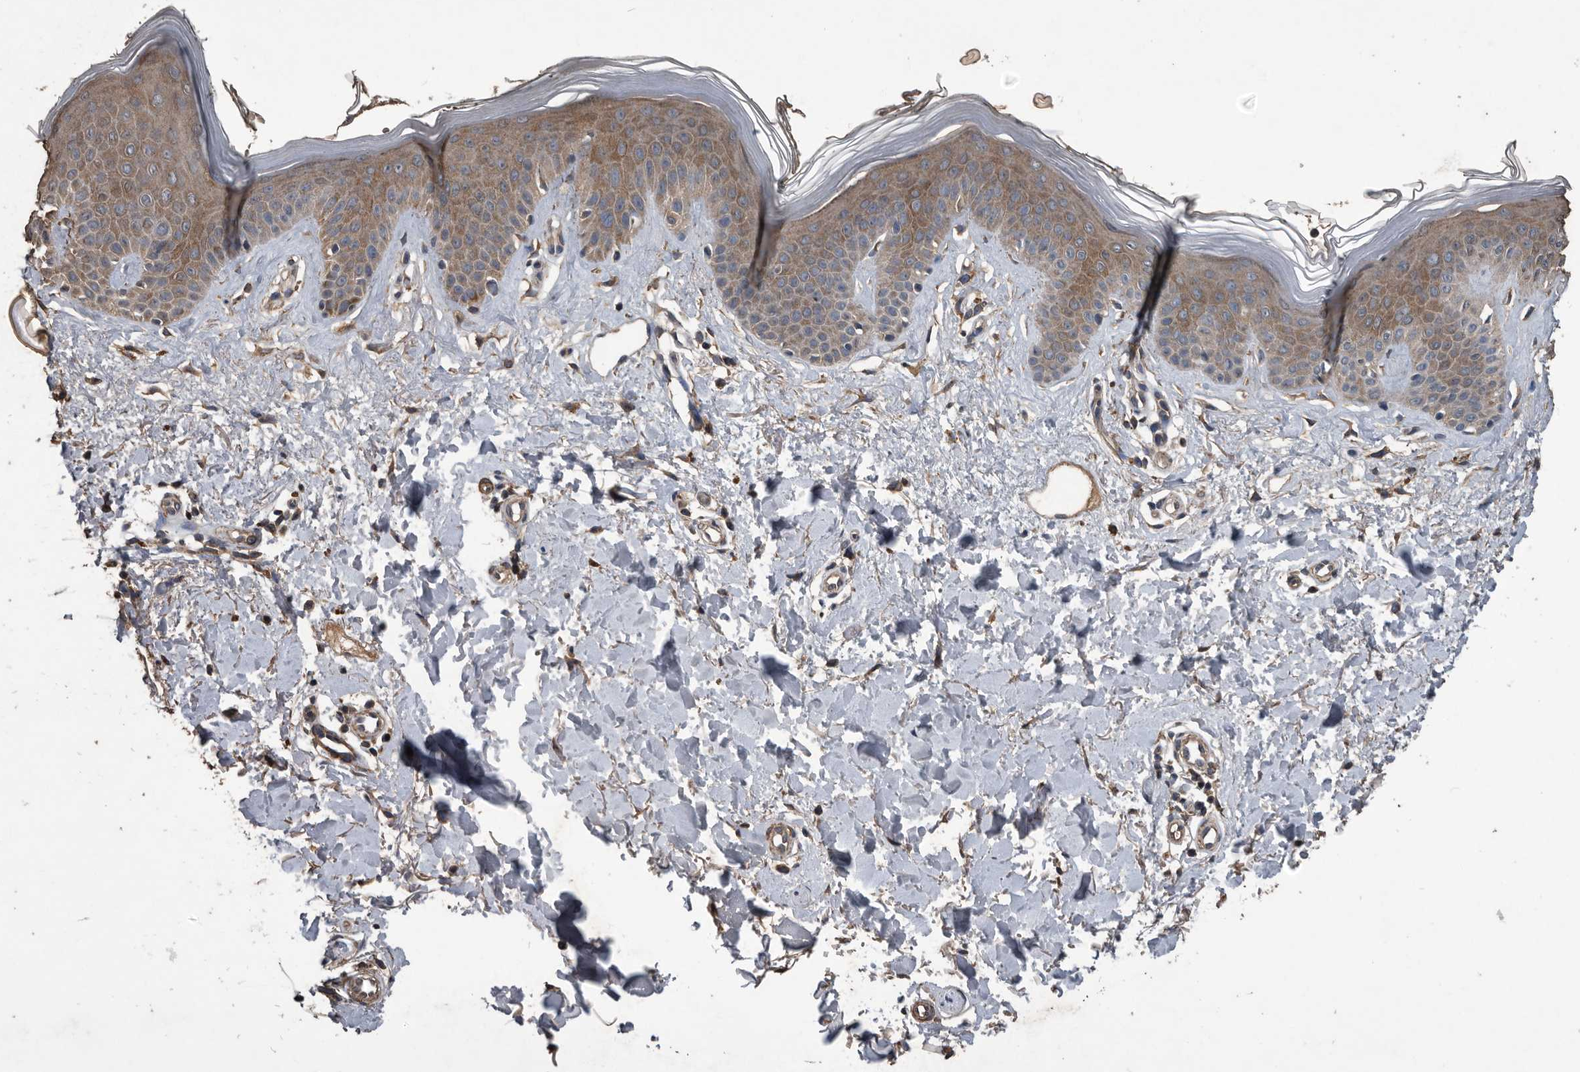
{"staining": {"intensity": "weak", "quantity": ">75%", "location": "cytoplasmic/membranous"}, "tissue": "skin", "cell_type": "Fibroblasts", "image_type": "normal", "snomed": [{"axis": "morphology", "description": "Normal tissue, NOS"}, {"axis": "topography", "description": "Skin"}], "caption": "Immunohistochemistry histopathology image of benign skin stained for a protein (brown), which shows low levels of weak cytoplasmic/membranous staining in about >75% of fibroblasts.", "gene": "NRBP1", "patient": {"sex": "female", "age": 64}}